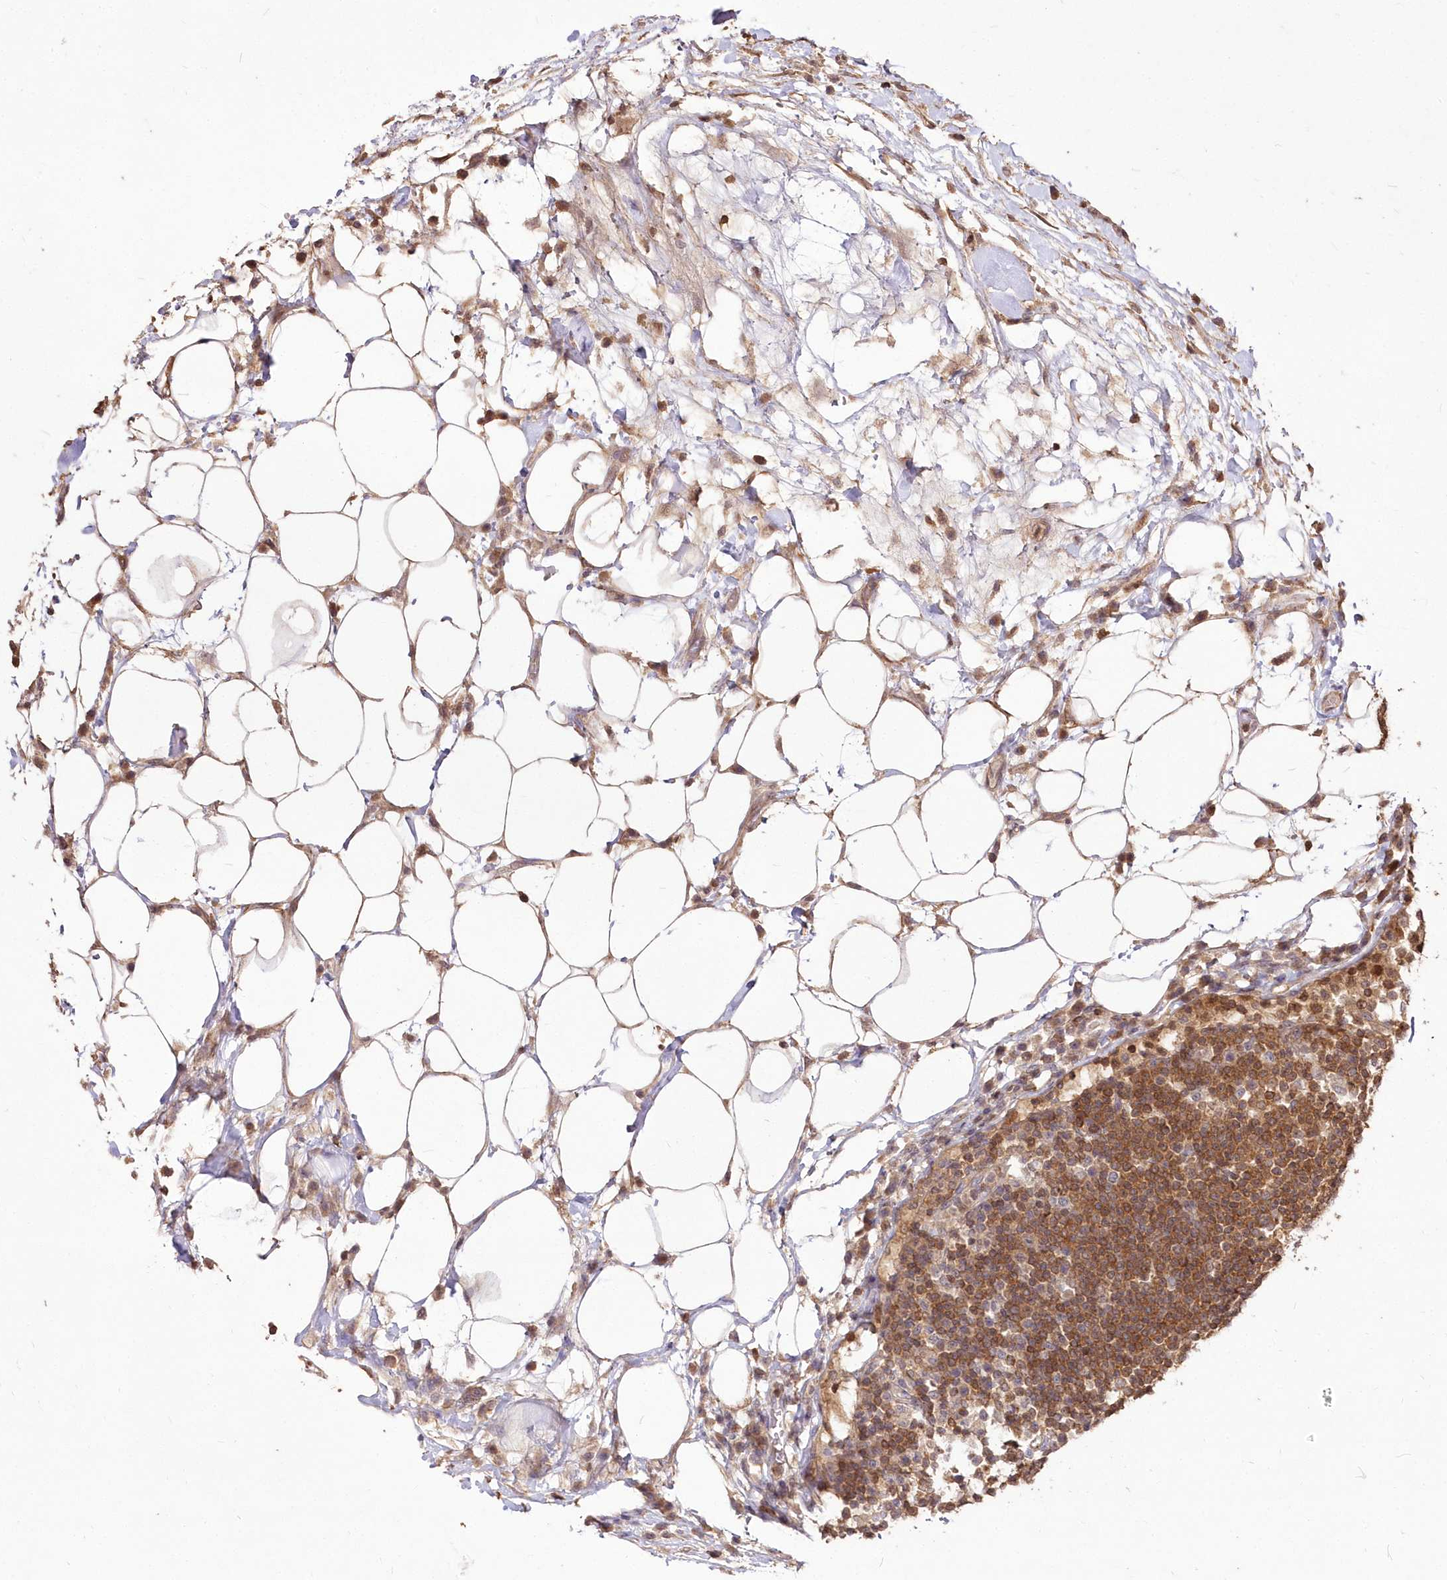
{"staining": {"intensity": "moderate", "quantity": ">75%", "location": "cytoplasmic/membranous"}, "tissue": "lymph node", "cell_type": "Germinal center cells", "image_type": "normal", "snomed": [{"axis": "morphology", "description": "Normal tissue, NOS"}, {"axis": "topography", "description": "Lymph node"}], "caption": "Immunohistochemistry (IHC) of normal human lymph node reveals medium levels of moderate cytoplasmic/membranous staining in approximately >75% of germinal center cells.", "gene": "STK17B", "patient": {"sex": "female", "age": 53}}